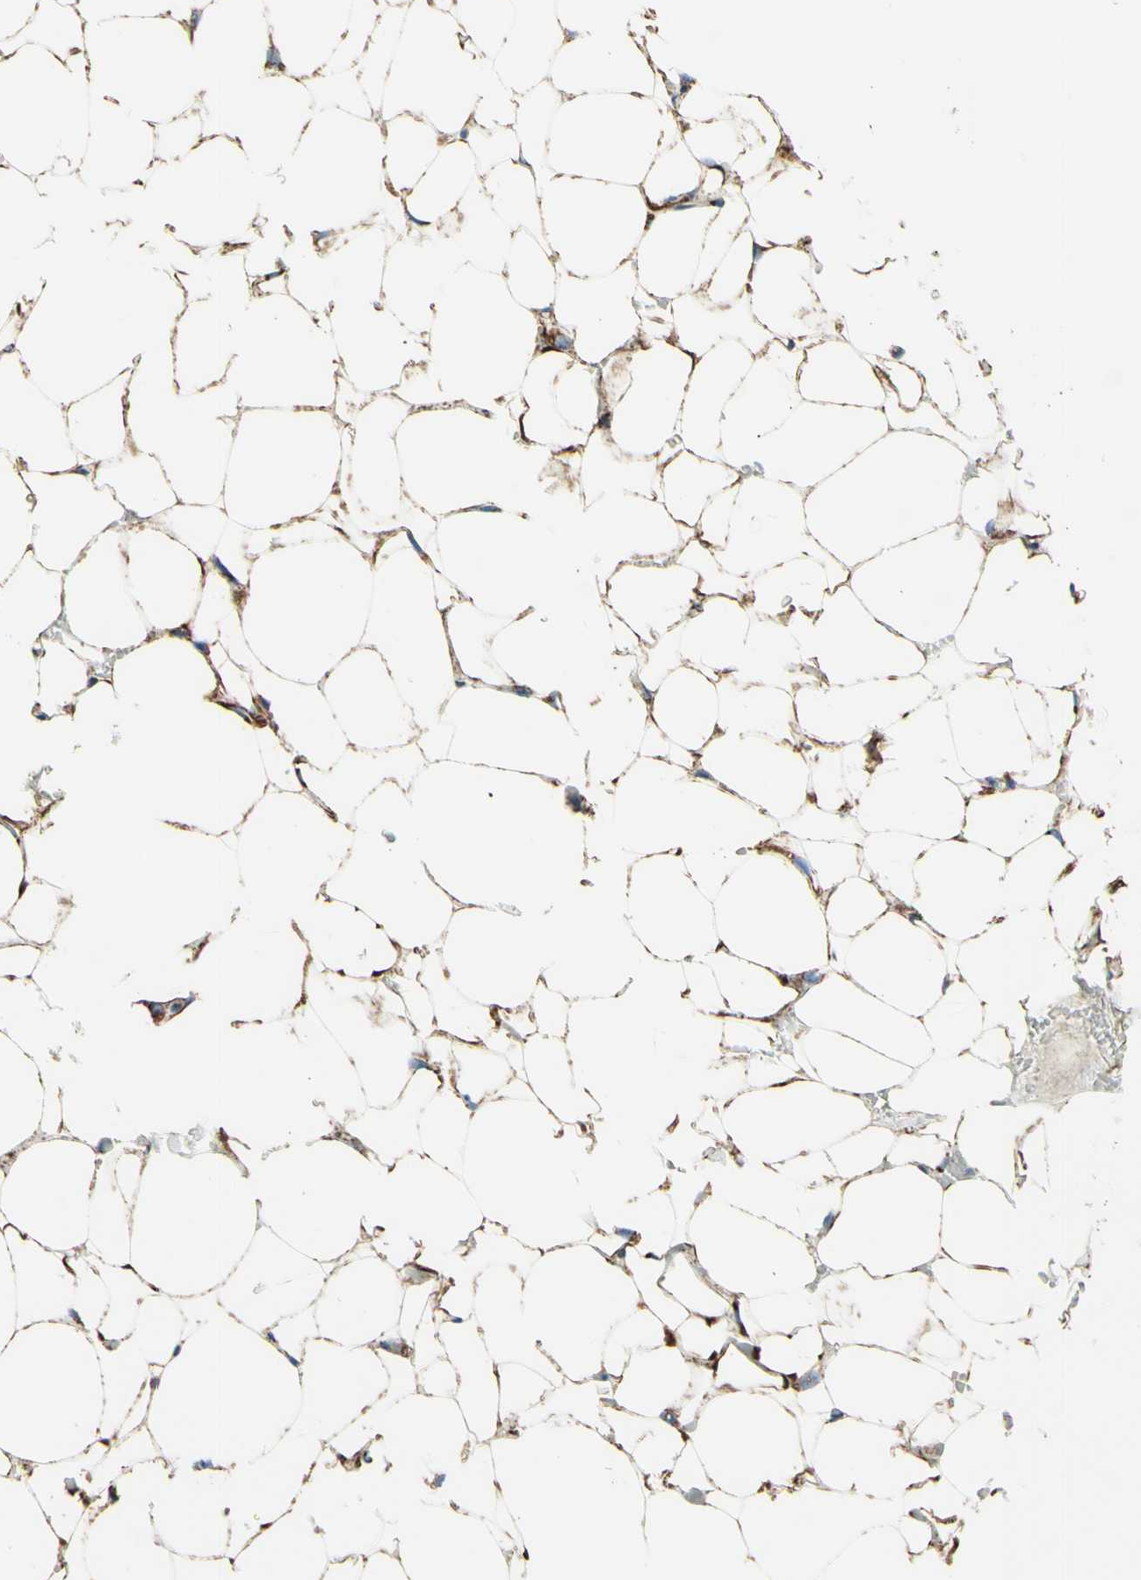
{"staining": {"intensity": "moderate", "quantity": ">75%", "location": "cytoplasmic/membranous"}, "tissue": "adipose tissue", "cell_type": "Adipocytes", "image_type": "normal", "snomed": [{"axis": "morphology", "description": "Normal tissue, NOS"}, {"axis": "topography", "description": "Peripheral nerve tissue"}], "caption": "Immunohistochemical staining of normal adipose tissue demonstrates moderate cytoplasmic/membranous protein expression in about >75% of adipocytes. The staining is performed using DAB (3,3'-diaminobenzidine) brown chromogen to label protein expression. The nuclei are counter-stained blue using hematoxylin.", "gene": "MAVS", "patient": {"sex": "male", "age": 70}}